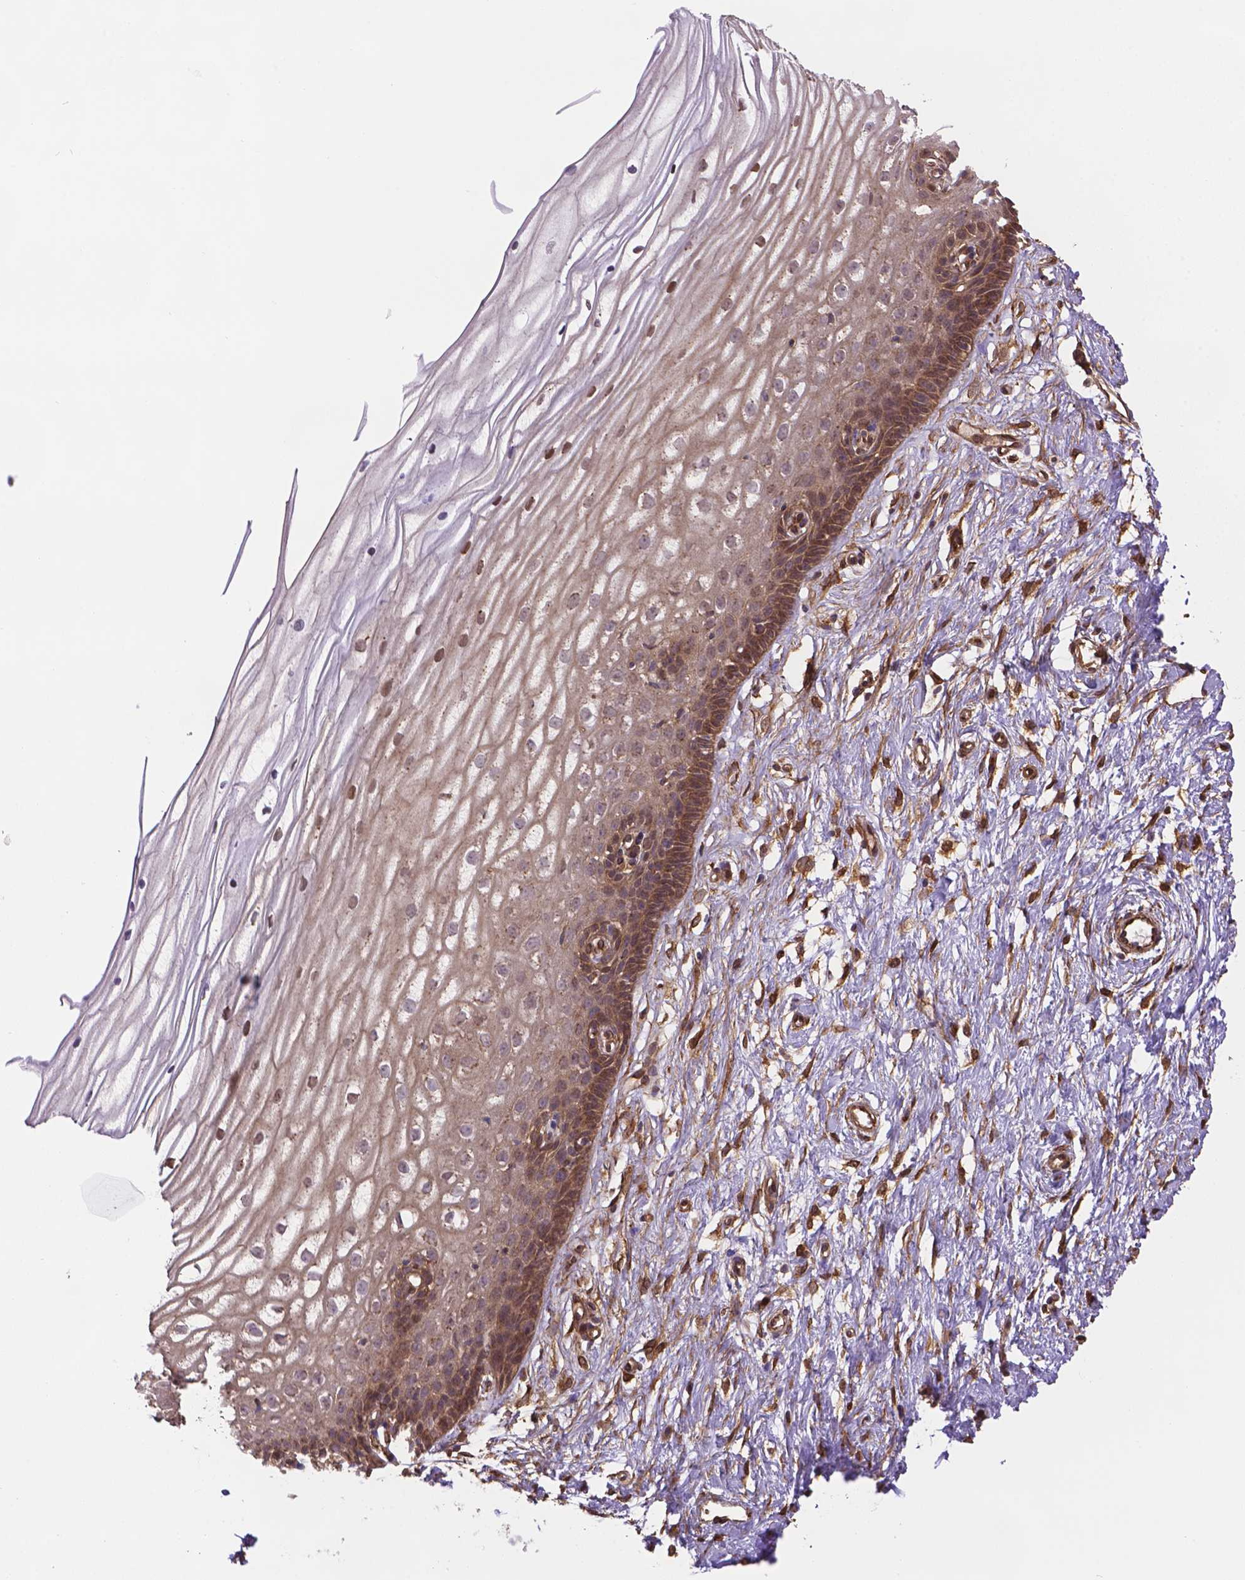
{"staining": {"intensity": "weak", "quantity": ">75%", "location": "cytoplasmic/membranous"}, "tissue": "cervix", "cell_type": "Glandular cells", "image_type": "normal", "snomed": [{"axis": "morphology", "description": "Normal tissue, NOS"}, {"axis": "topography", "description": "Cervix"}], "caption": "Cervix stained with DAB IHC shows low levels of weak cytoplasmic/membranous positivity in approximately >75% of glandular cells. Using DAB (brown) and hematoxylin (blue) stains, captured at high magnification using brightfield microscopy.", "gene": "YAP1", "patient": {"sex": "female", "age": 40}}